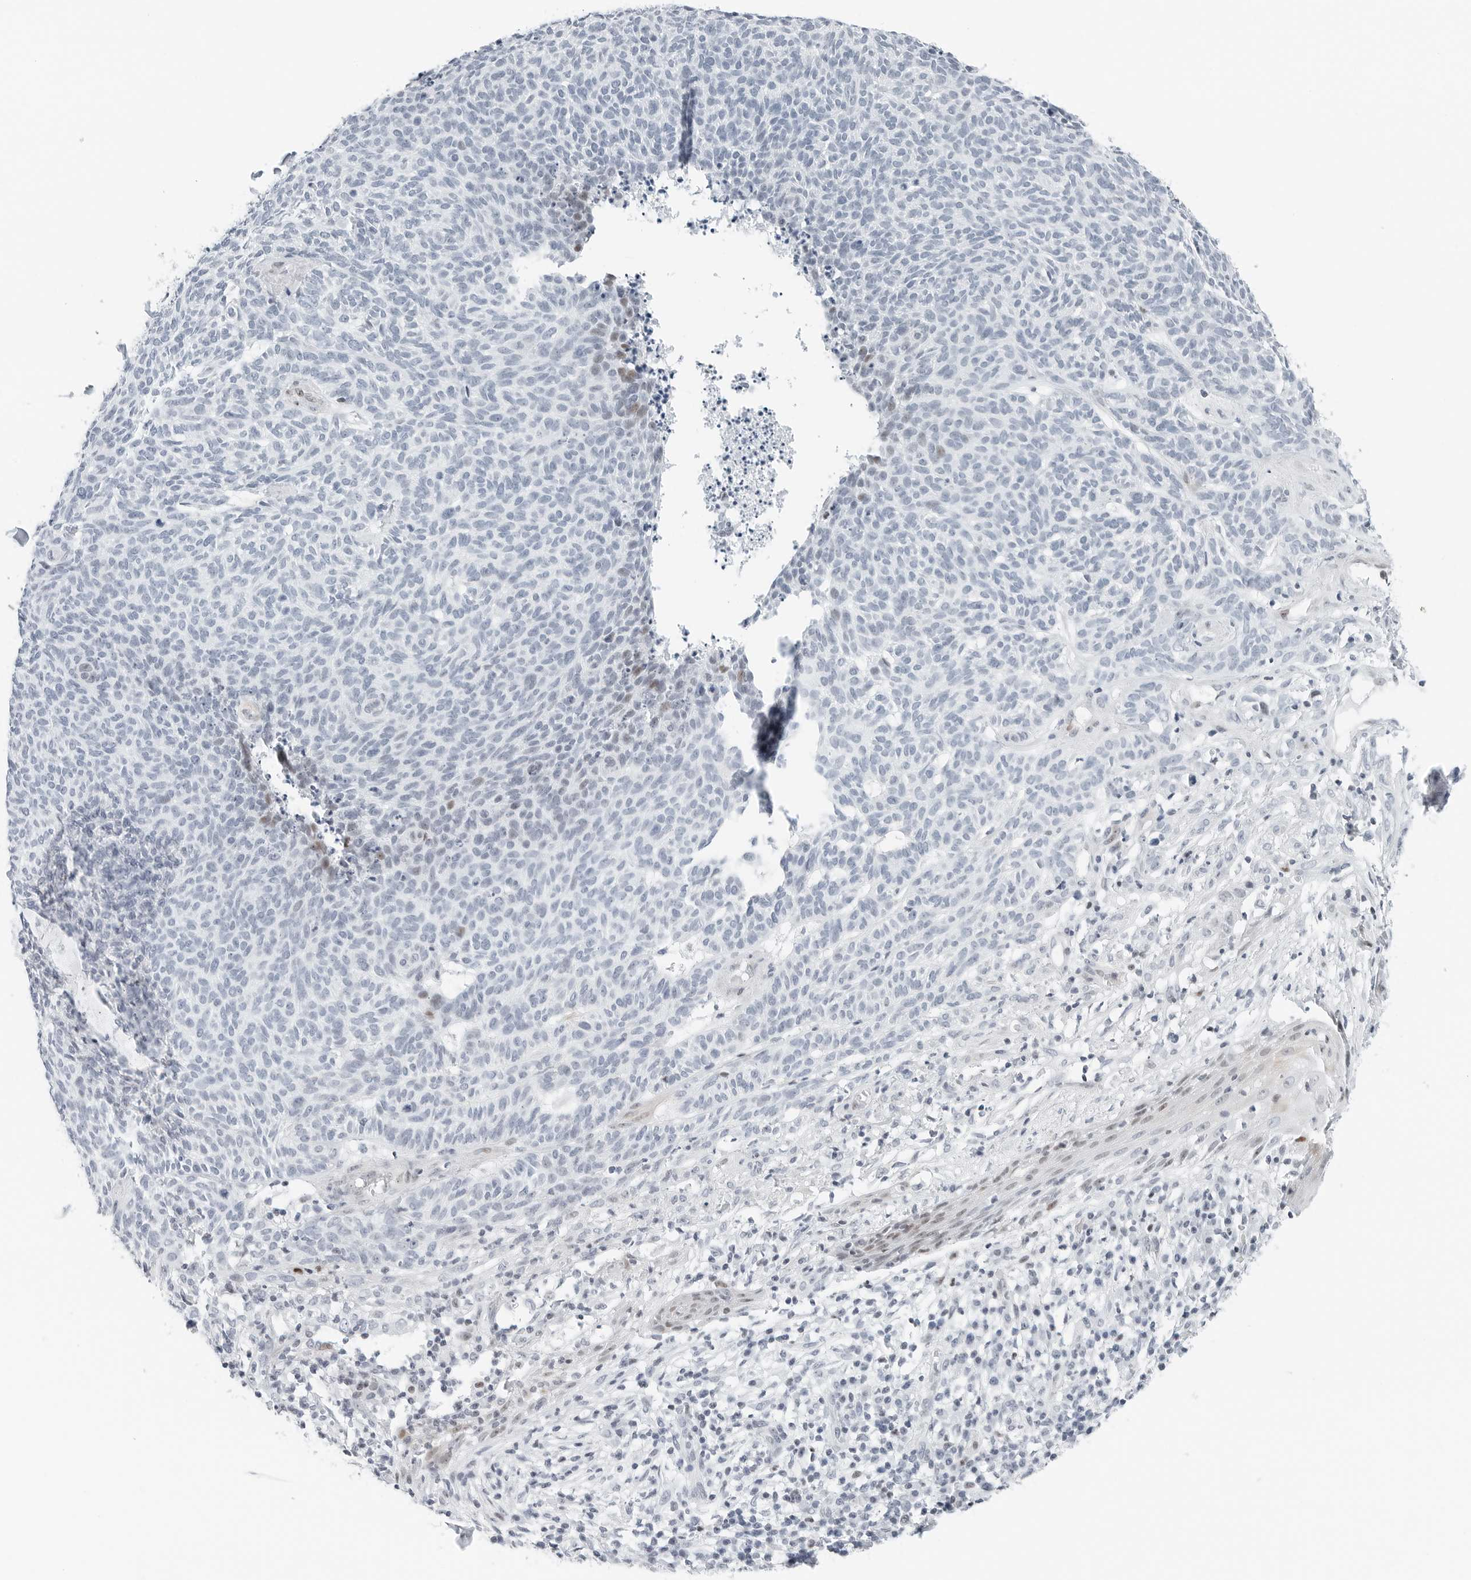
{"staining": {"intensity": "negative", "quantity": "none", "location": "none"}, "tissue": "skin cancer", "cell_type": "Tumor cells", "image_type": "cancer", "snomed": [{"axis": "morphology", "description": "Squamous cell carcinoma, NOS"}, {"axis": "topography", "description": "Skin"}], "caption": "Tumor cells are negative for brown protein staining in skin cancer.", "gene": "NTMT2", "patient": {"sex": "female", "age": 90}}